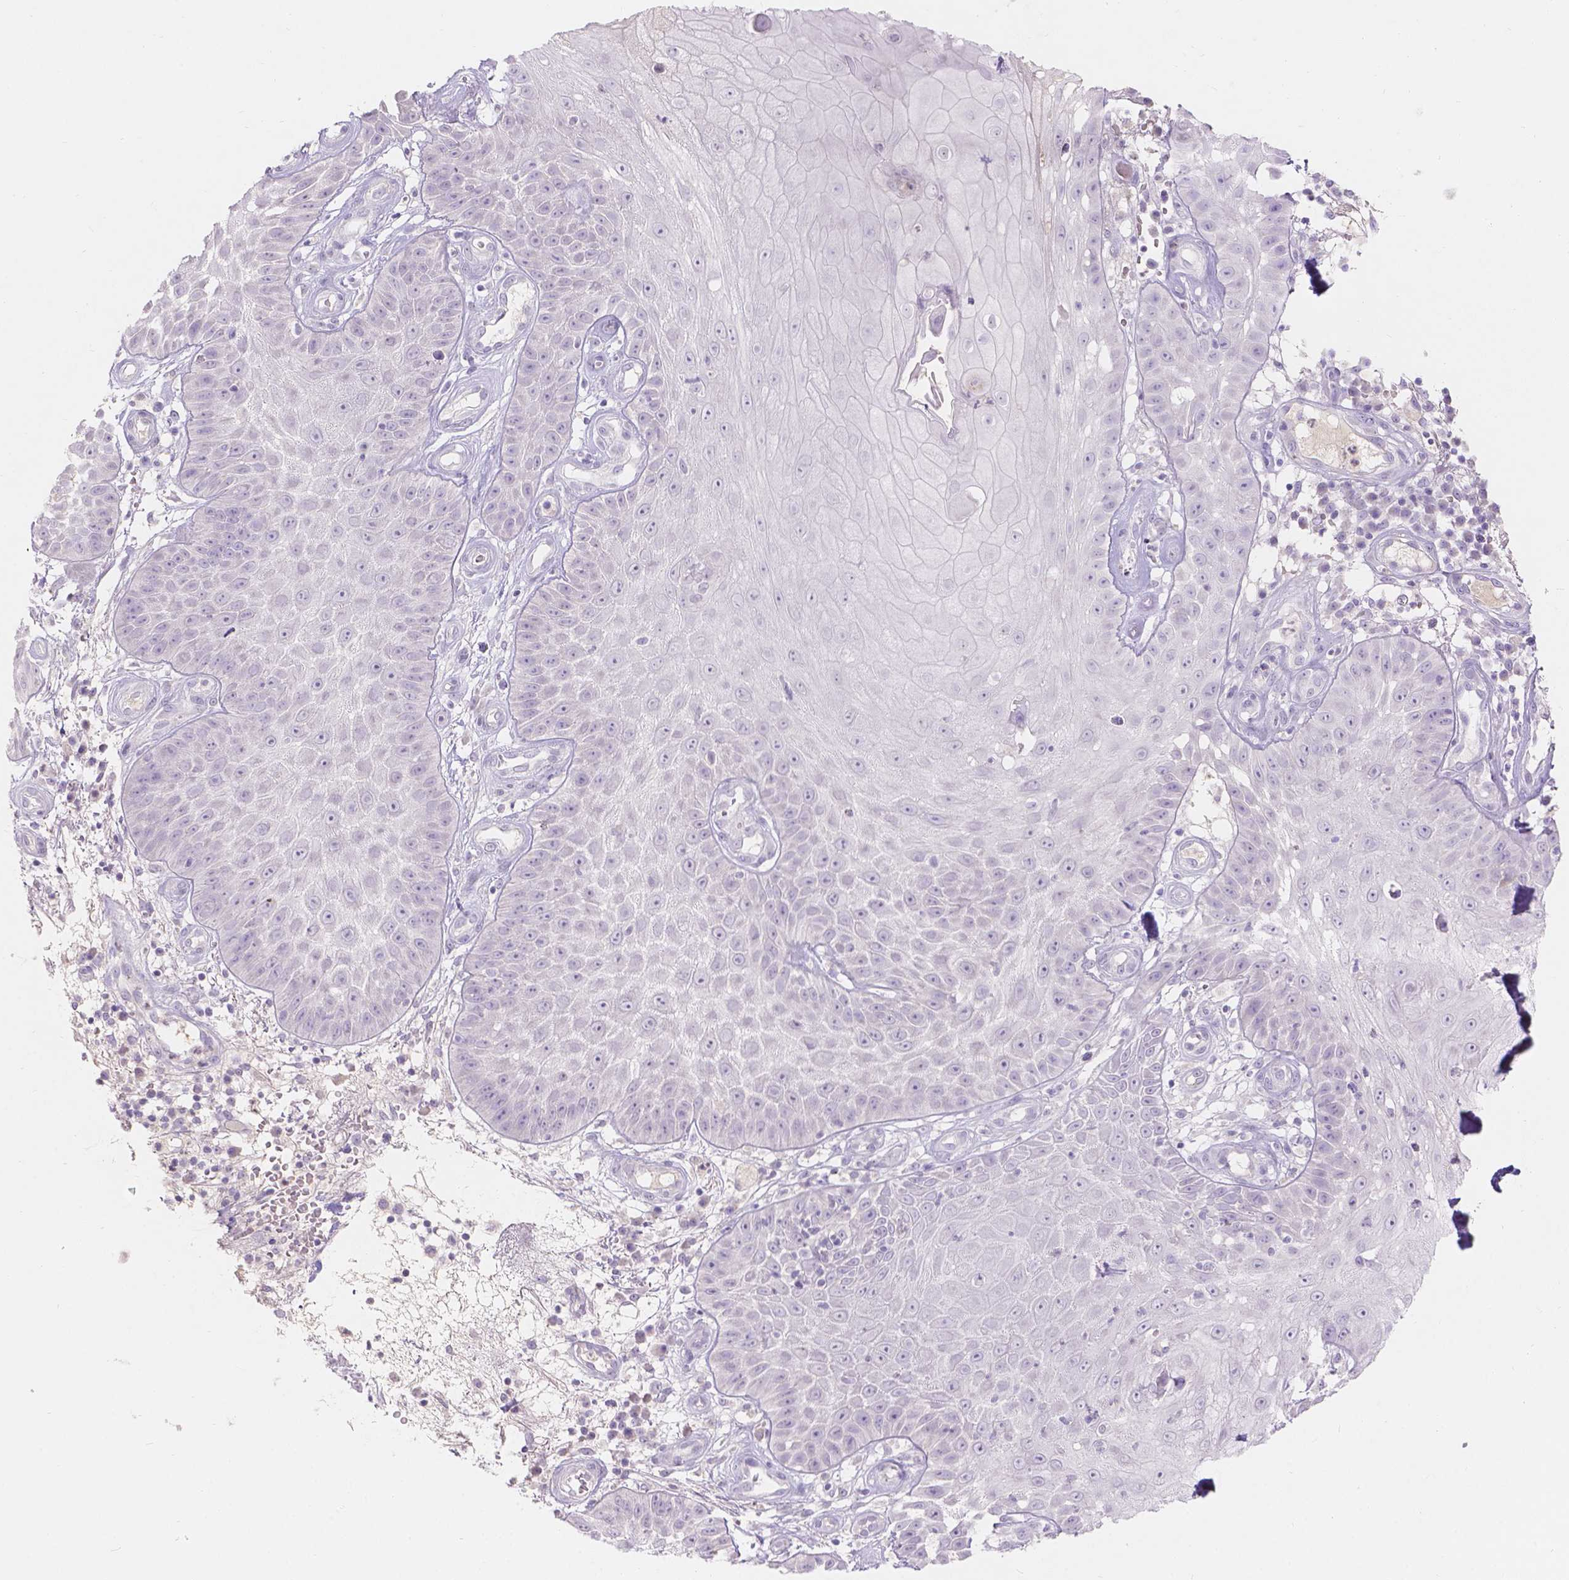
{"staining": {"intensity": "negative", "quantity": "none", "location": "none"}, "tissue": "skin cancer", "cell_type": "Tumor cells", "image_type": "cancer", "snomed": [{"axis": "morphology", "description": "Squamous cell carcinoma, NOS"}, {"axis": "topography", "description": "Skin"}], "caption": "High magnification brightfield microscopy of skin cancer (squamous cell carcinoma) stained with DAB (brown) and counterstained with hematoxylin (blue): tumor cells show no significant positivity.", "gene": "DCAF4L1", "patient": {"sex": "male", "age": 70}}